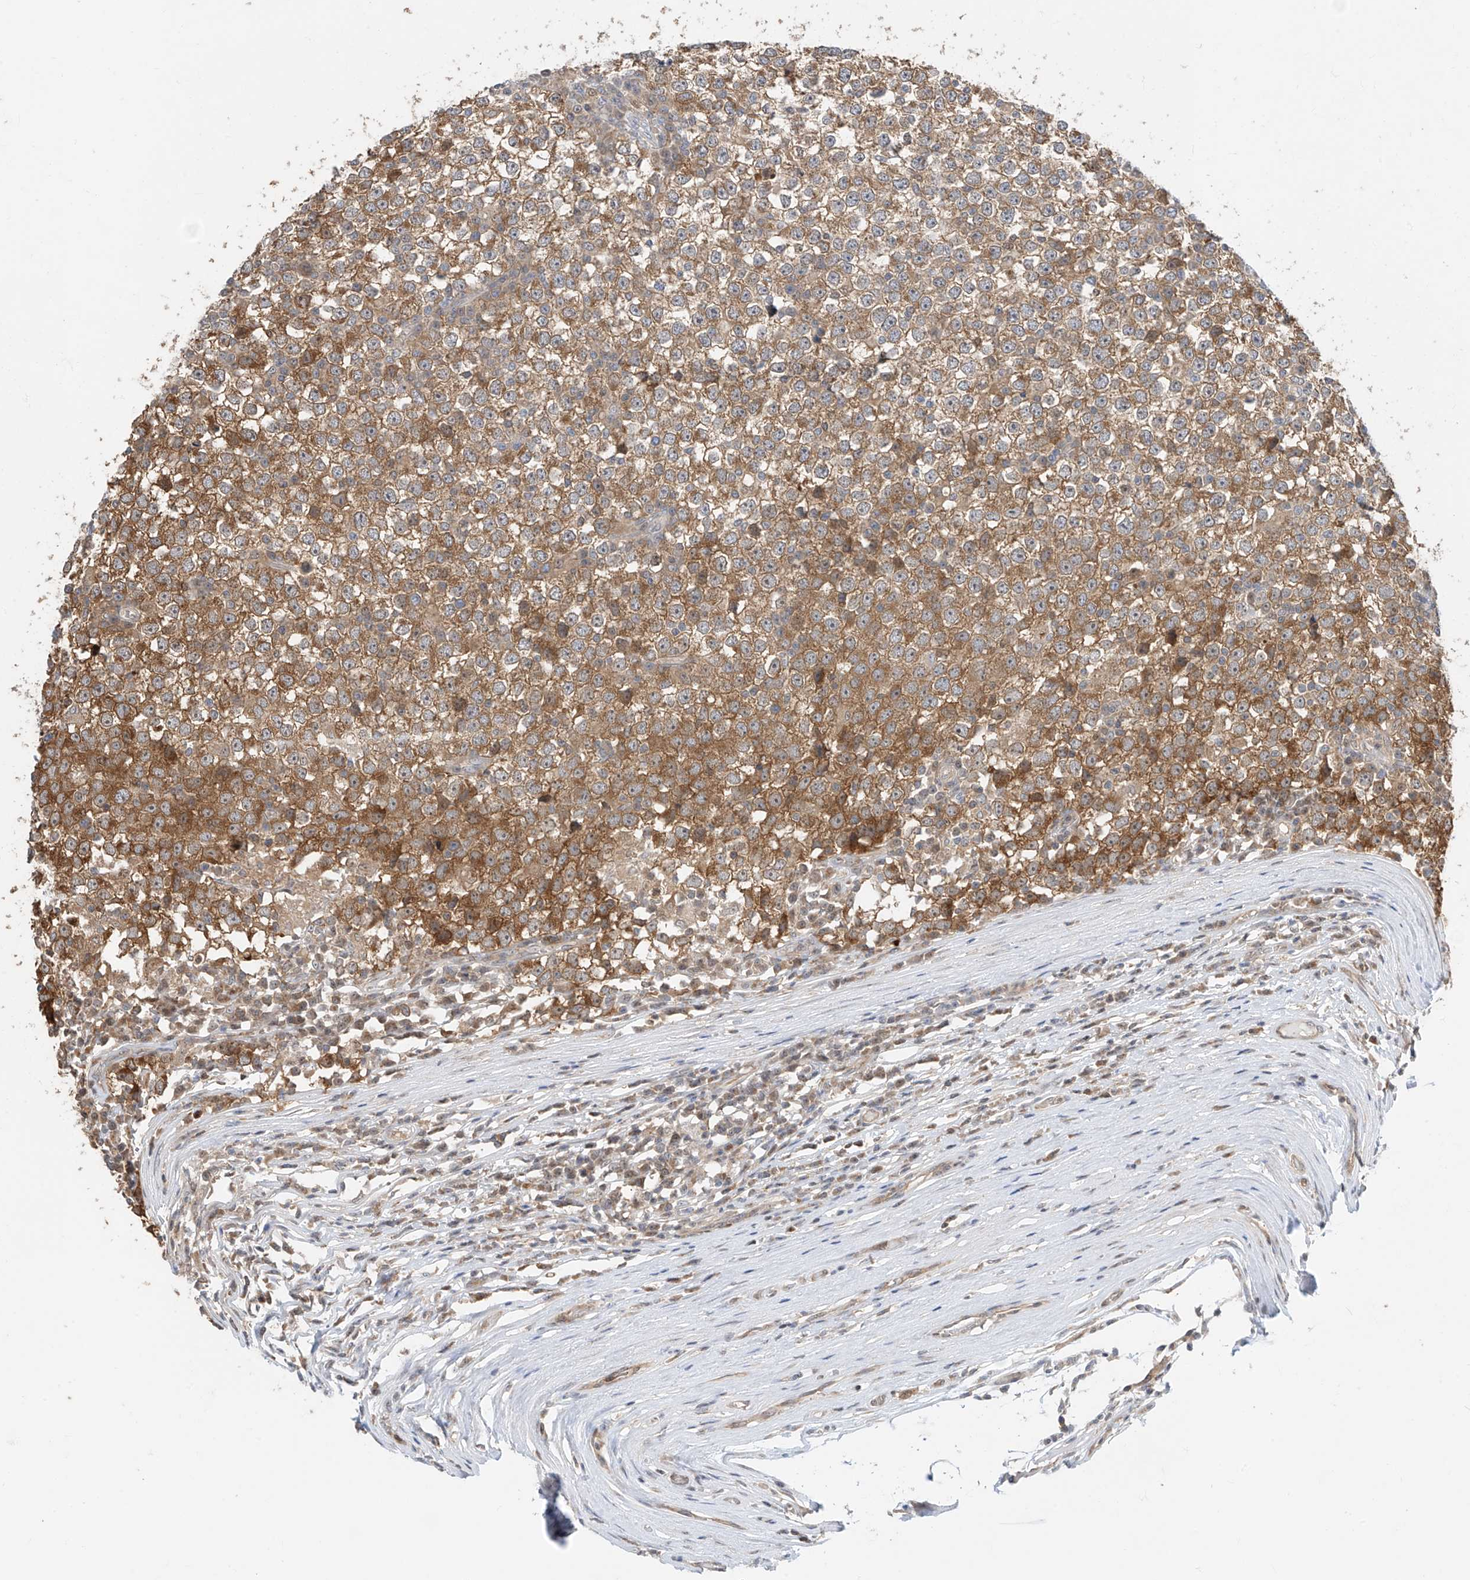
{"staining": {"intensity": "moderate", "quantity": ">75%", "location": "cytoplasmic/membranous"}, "tissue": "testis cancer", "cell_type": "Tumor cells", "image_type": "cancer", "snomed": [{"axis": "morphology", "description": "Seminoma, NOS"}, {"axis": "topography", "description": "Testis"}], "caption": "Protein positivity by immunohistochemistry displays moderate cytoplasmic/membranous expression in approximately >75% of tumor cells in testis seminoma.", "gene": "TTC38", "patient": {"sex": "male", "age": 65}}